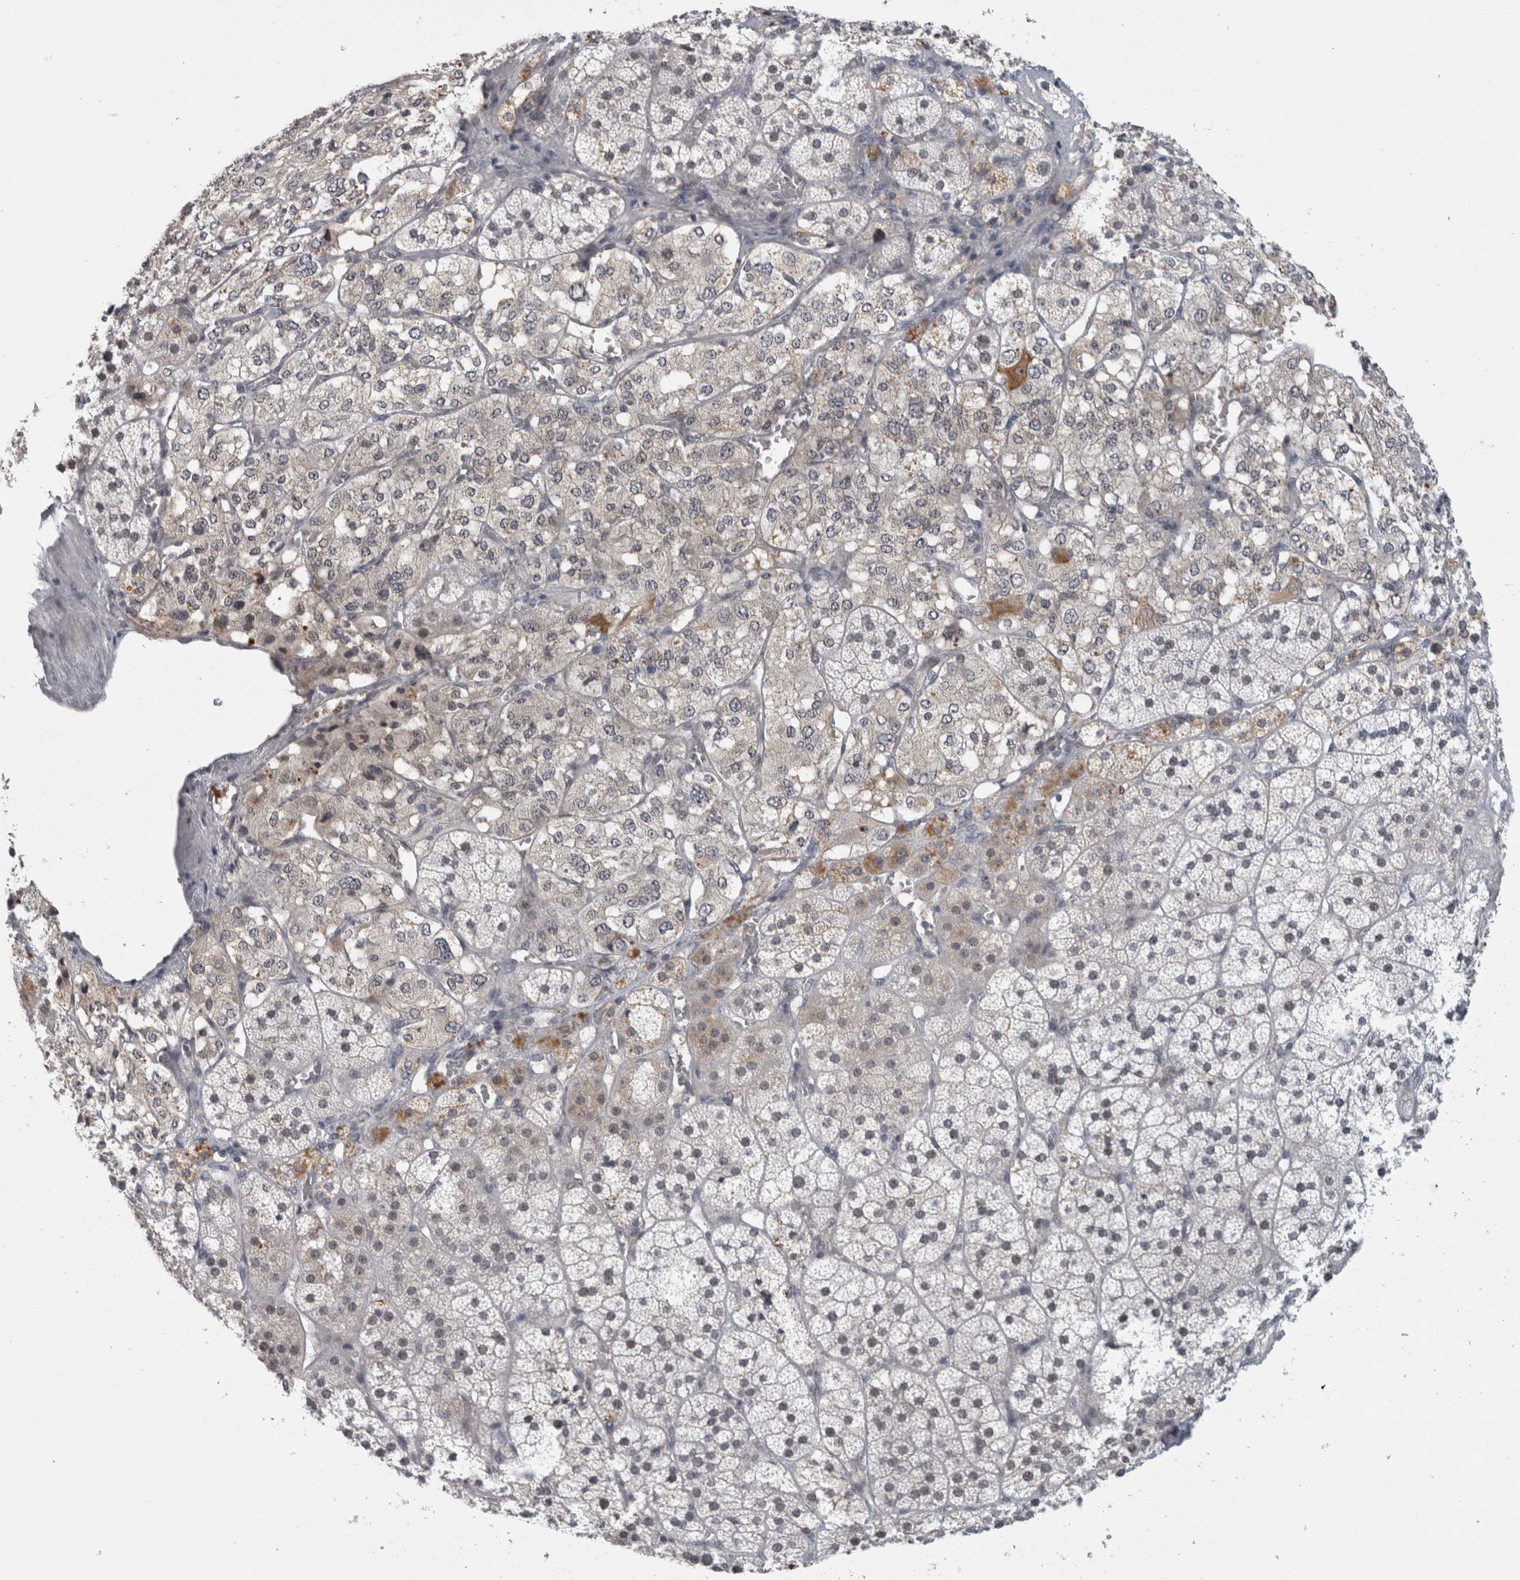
{"staining": {"intensity": "moderate", "quantity": ">75%", "location": "nuclear"}, "tissue": "adrenal gland", "cell_type": "Glandular cells", "image_type": "normal", "snomed": [{"axis": "morphology", "description": "Normal tissue, NOS"}, {"axis": "topography", "description": "Adrenal gland"}], "caption": "Protein expression analysis of benign adrenal gland shows moderate nuclear positivity in approximately >75% of glandular cells. The staining is performed using DAB (3,3'-diaminobenzidine) brown chromogen to label protein expression. The nuclei are counter-stained blue using hematoxylin.", "gene": "PRXL2A", "patient": {"sex": "female", "age": 44}}